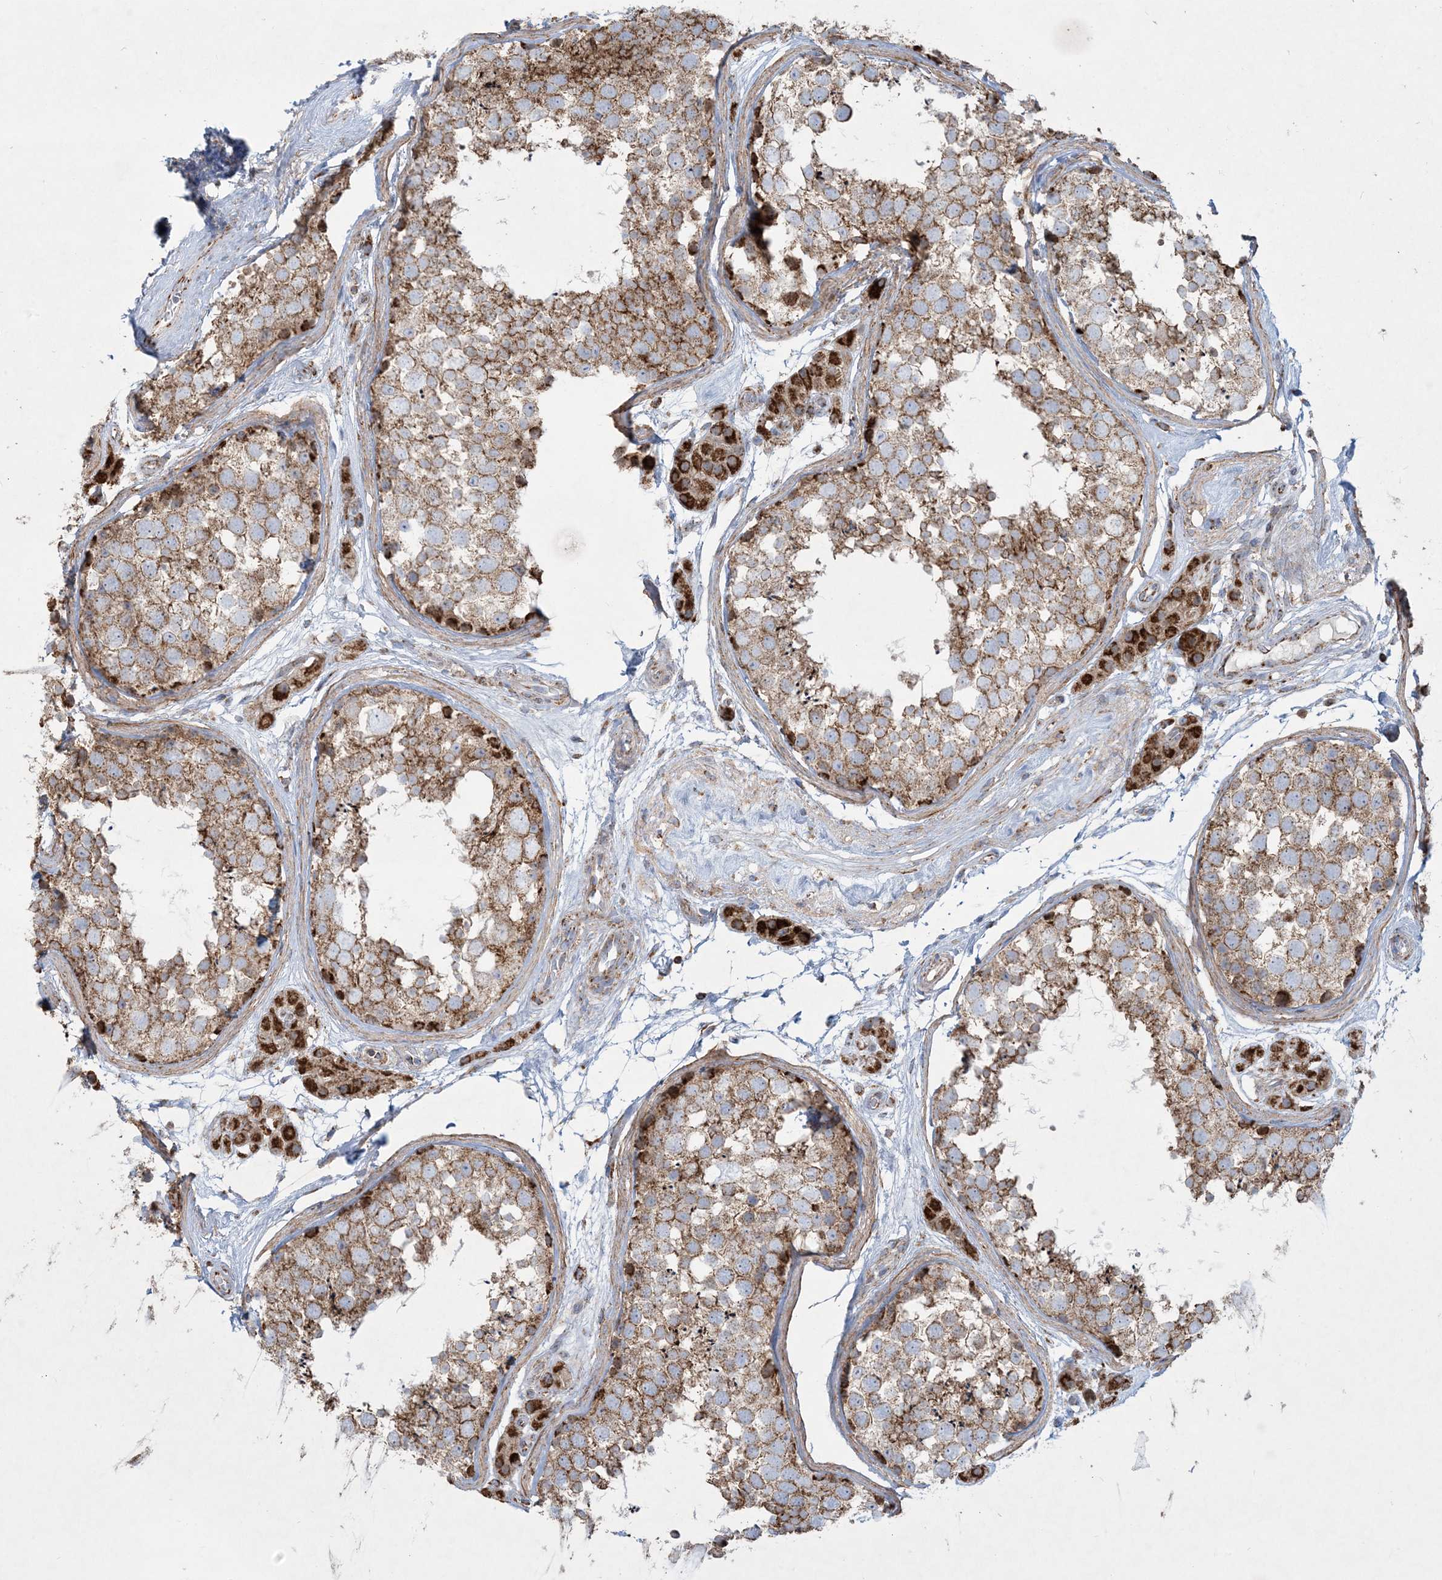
{"staining": {"intensity": "moderate", "quantity": ">75%", "location": "cytoplasmic/membranous"}, "tissue": "testis", "cell_type": "Cells in seminiferous ducts", "image_type": "normal", "snomed": [{"axis": "morphology", "description": "Normal tissue, NOS"}, {"axis": "topography", "description": "Testis"}], "caption": "Normal testis shows moderate cytoplasmic/membranous expression in approximately >75% of cells in seminiferous ducts, visualized by immunohistochemistry.", "gene": "BEND4", "patient": {"sex": "male", "age": 56}}